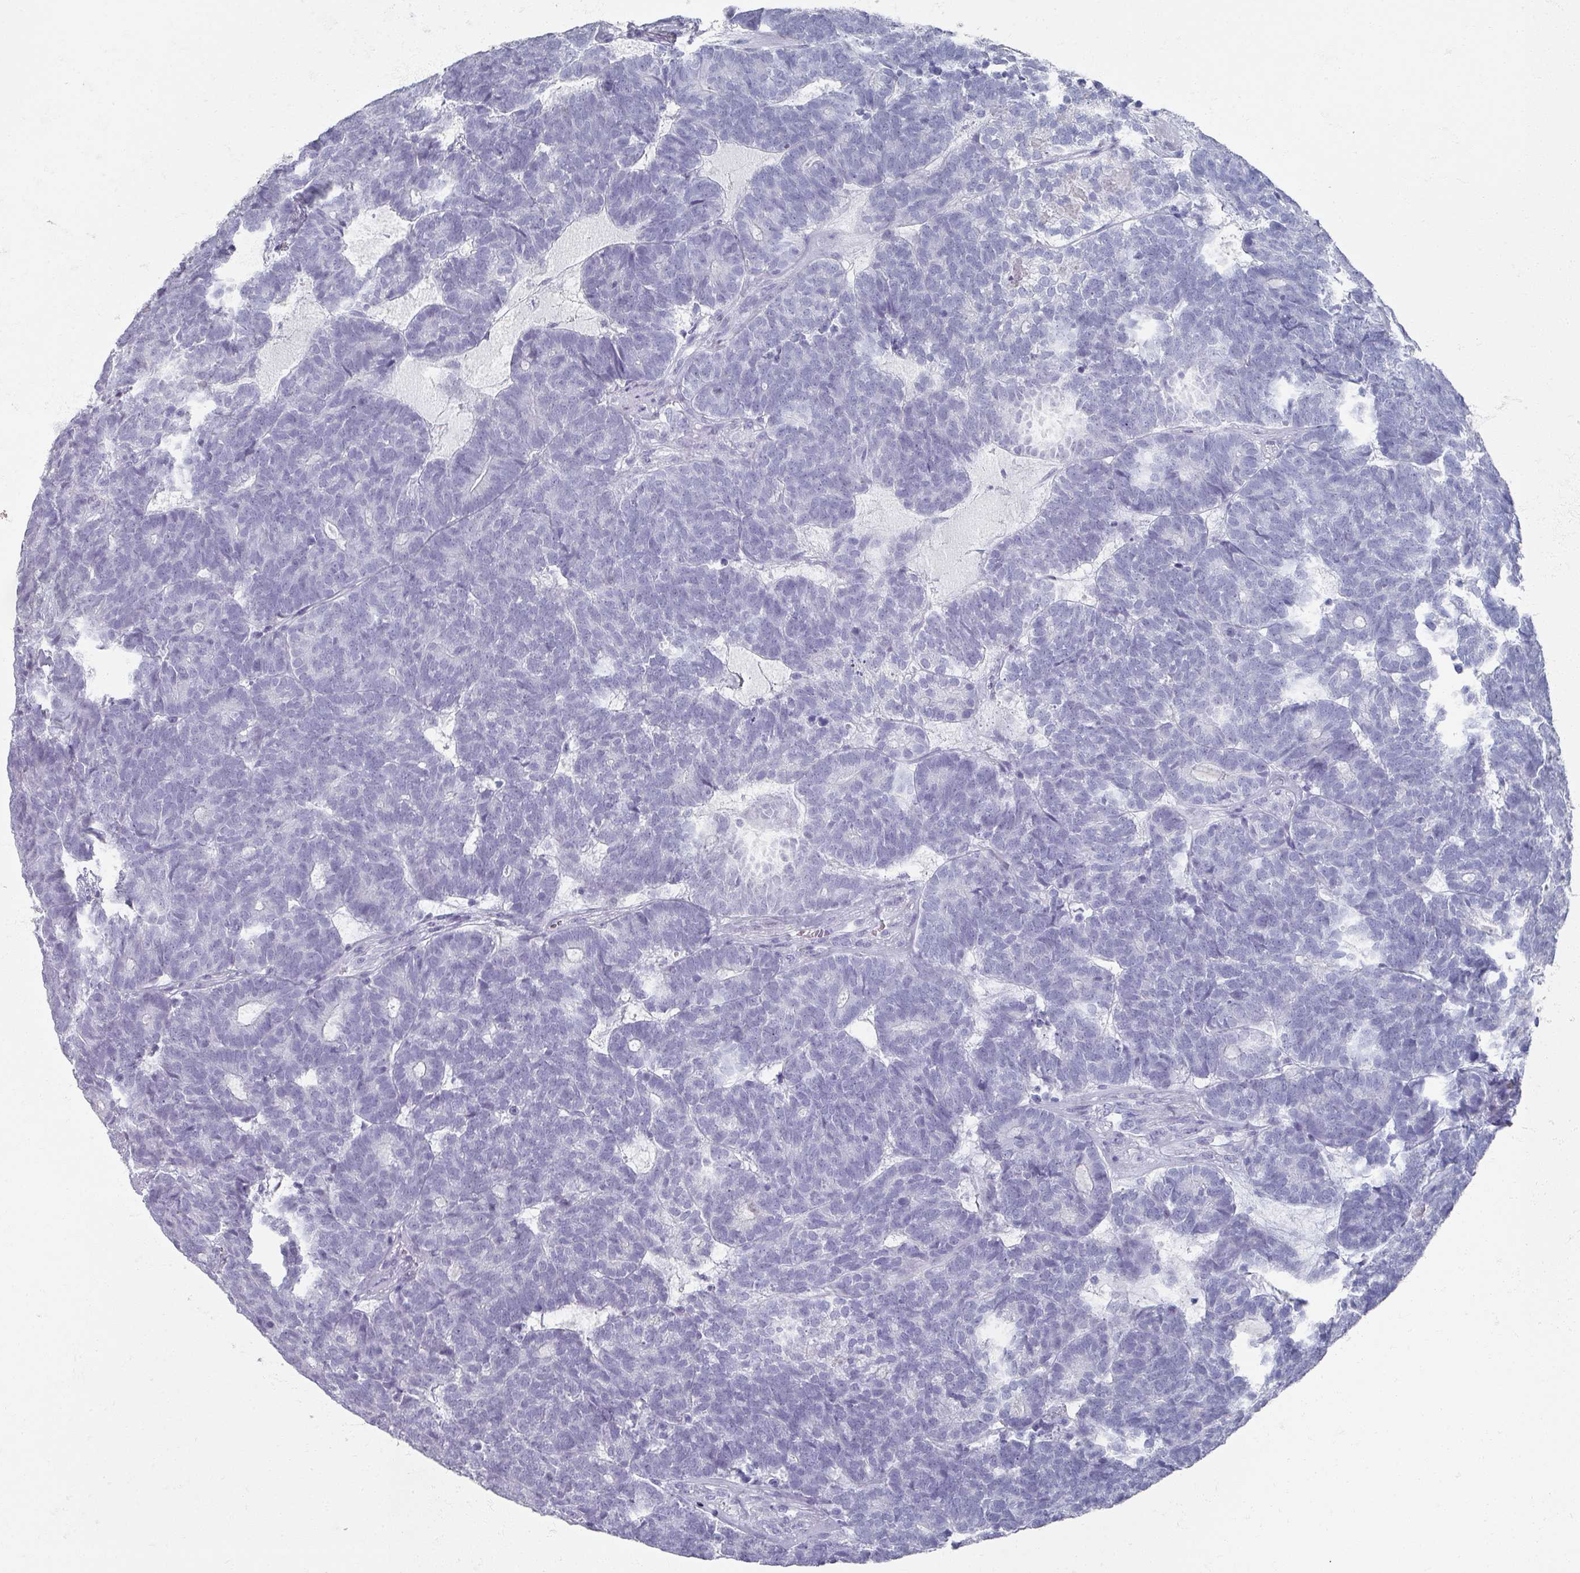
{"staining": {"intensity": "negative", "quantity": "none", "location": "none"}, "tissue": "head and neck cancer", "cell_type": "Tumor cells", "image_type": "cancer", "snomed": [{"axis": "morphology", "description": "Adenocarcinoma, NOS"}, {"axis": "topography", "description": "Head-Neck"}], "caption": "This is a histopathology image of IHC staining of head and neck adenocarcinoma, which shows no staining in tumor cells.", "gene": "OMG", "patient": {"sex": "female", "age": 81}}